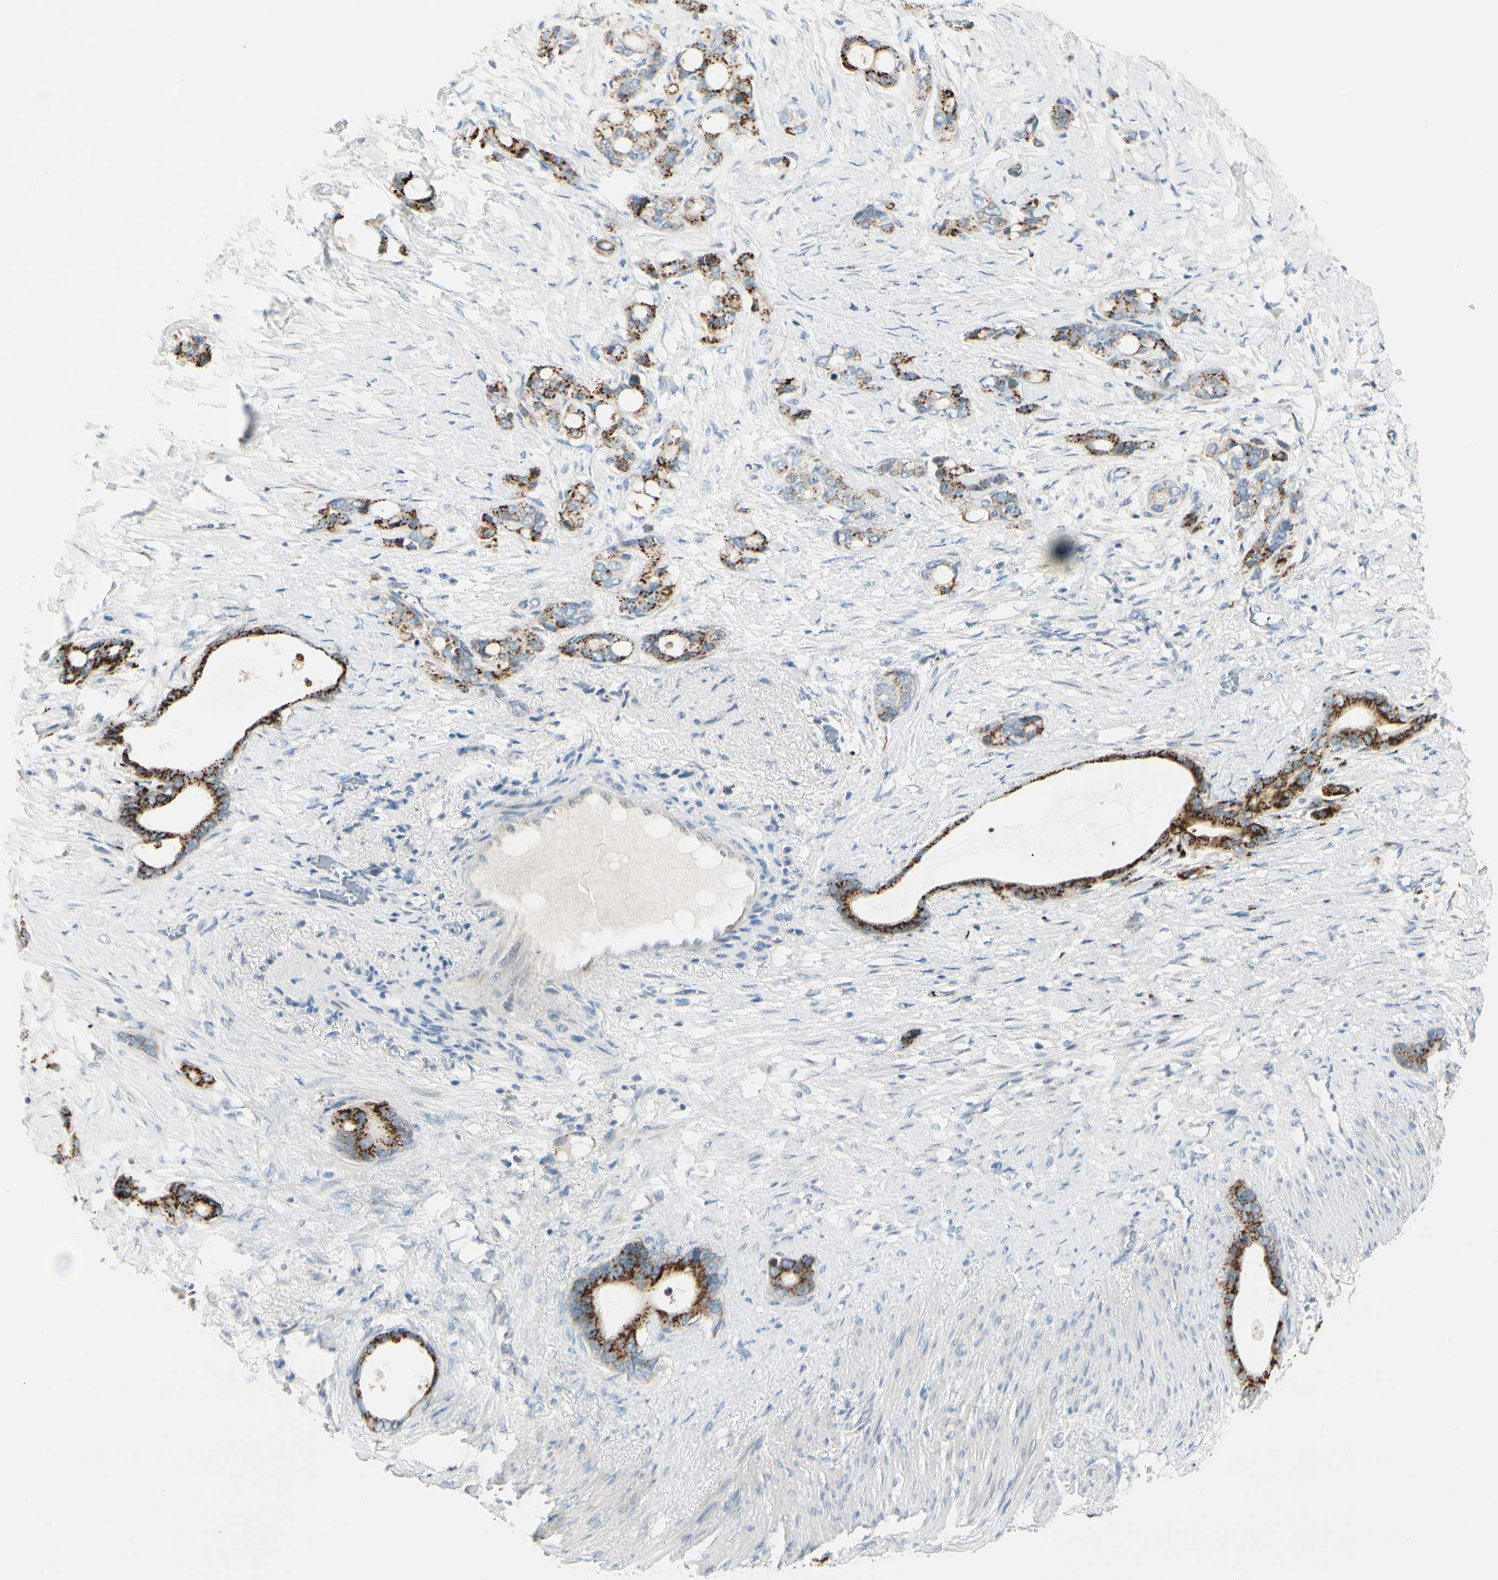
{"staining": {"intensity": "strong", "quantity": ">75%", "location": "cytoplasmic/membranous"}, "tissue": "stomach cancer", "cell_type": "Tumor cells", "image_type": "cancer", "snomed": [{"axis": "morphology", "description": "Adenocarcinoma, NOS"}, {"axis": "topography", "description": "Stomach"}], "caption": "DAB (3,3'-diaminobenzidine) immunohistochemical staining of human stomach cancer demonstrates strong cytoplasmic/membranous protein positivity in approximately >75% of tumor cells.", "gene": "GALNT5", "patient": {"sex": "female", "age": 75}}